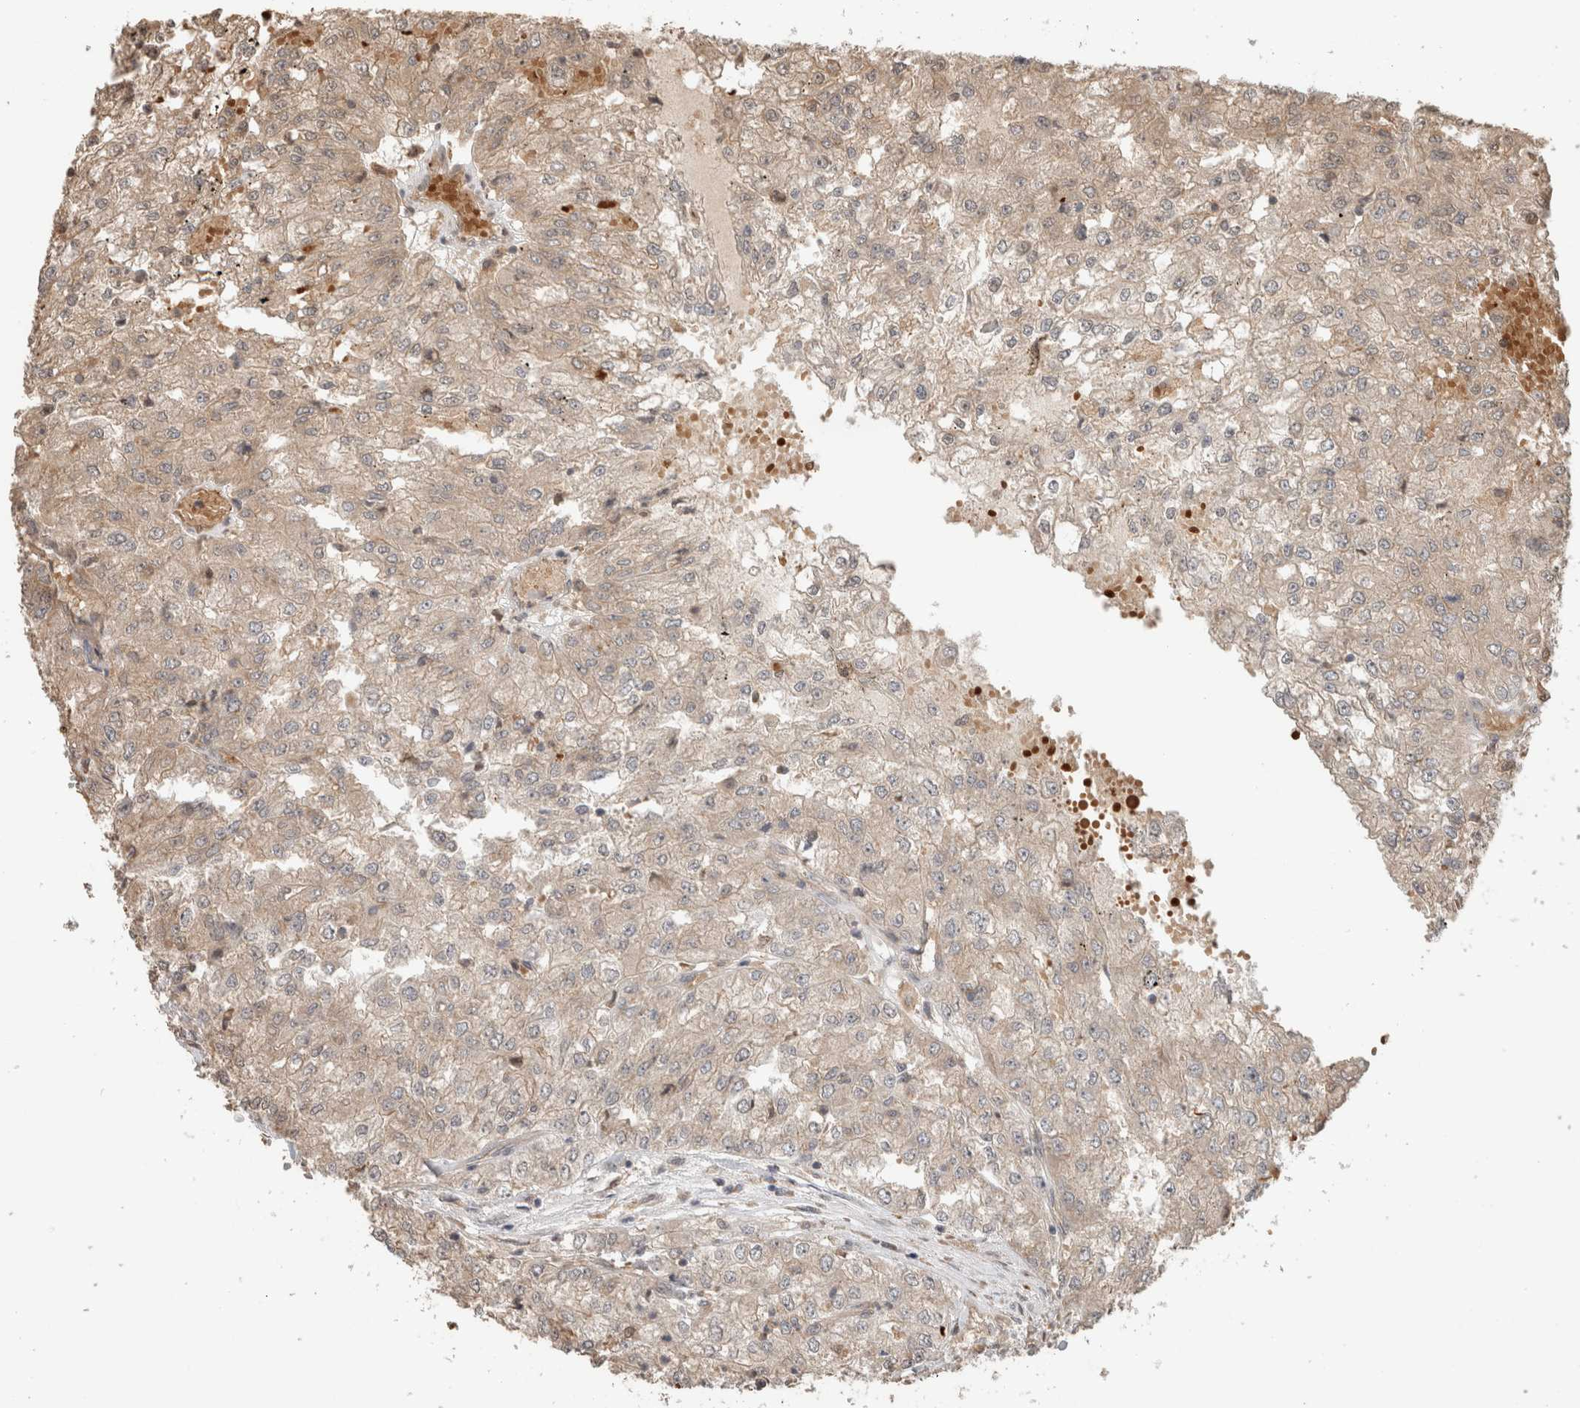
{"staining": {"intensity": "weak", "quantity": "25%-75%", "location": "cytoplasmic/membranous"}, "tissue": "renal cancer", "cell_type": "Tumor cells", "image_type": "cancer", "snomed": [{"axis": "morphology", "description": "Adenocarcinoma, NOS"}, {"axis": "topography", "description": "Kidney"}], "caption": "Protein expression analysis of human renal adenocarcinoma reveals weak cytoplasmic/membranous positivity in about 25%-75% of tumor cells.", "gene": "OTUD6B", "patient": {"sex": "female", "age": 54}}